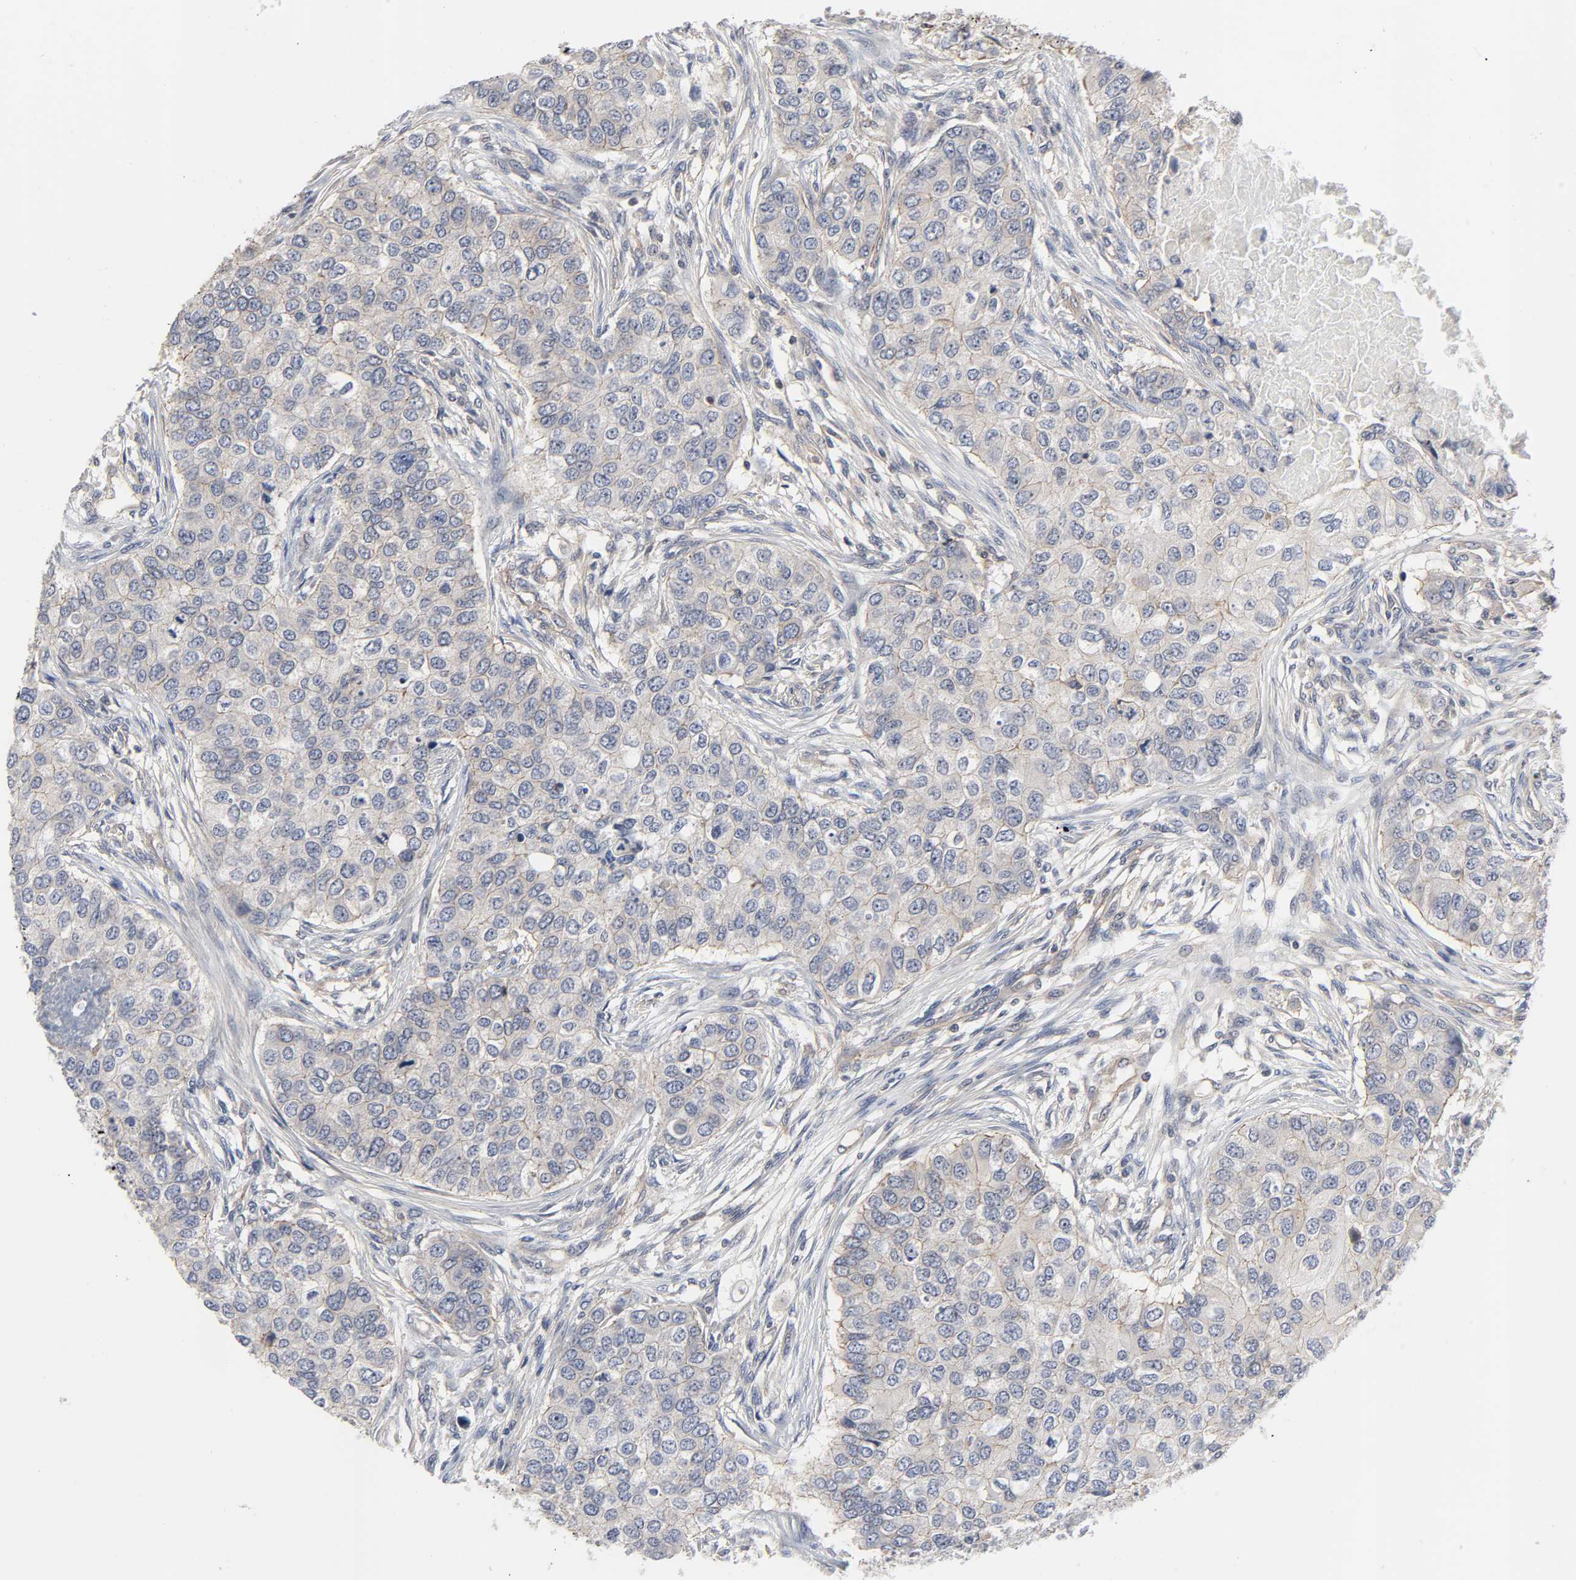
{"staining": {"intensity": "weak", "quantity": ">75%", "location": "cytoplasmic/membranous"}, "tissue": "breast cancer", "cell_type": "Tumor cells", "image_type": "cancer", "snomed": [{"axis": "morphology", "description": "Normal tissue, NOS"}, {"axis": "morphology", "description": "Duct carcinoma"}, {"axis": "topography", "description": "Breast"}], "caption": "Weak cytoplasmic/membranous protein expression is identified in about >75% of tumor cells in breast invasive ductal carcinoma.", "gene": "DDX10", "patient": {"sex": "female", "age": 49}}